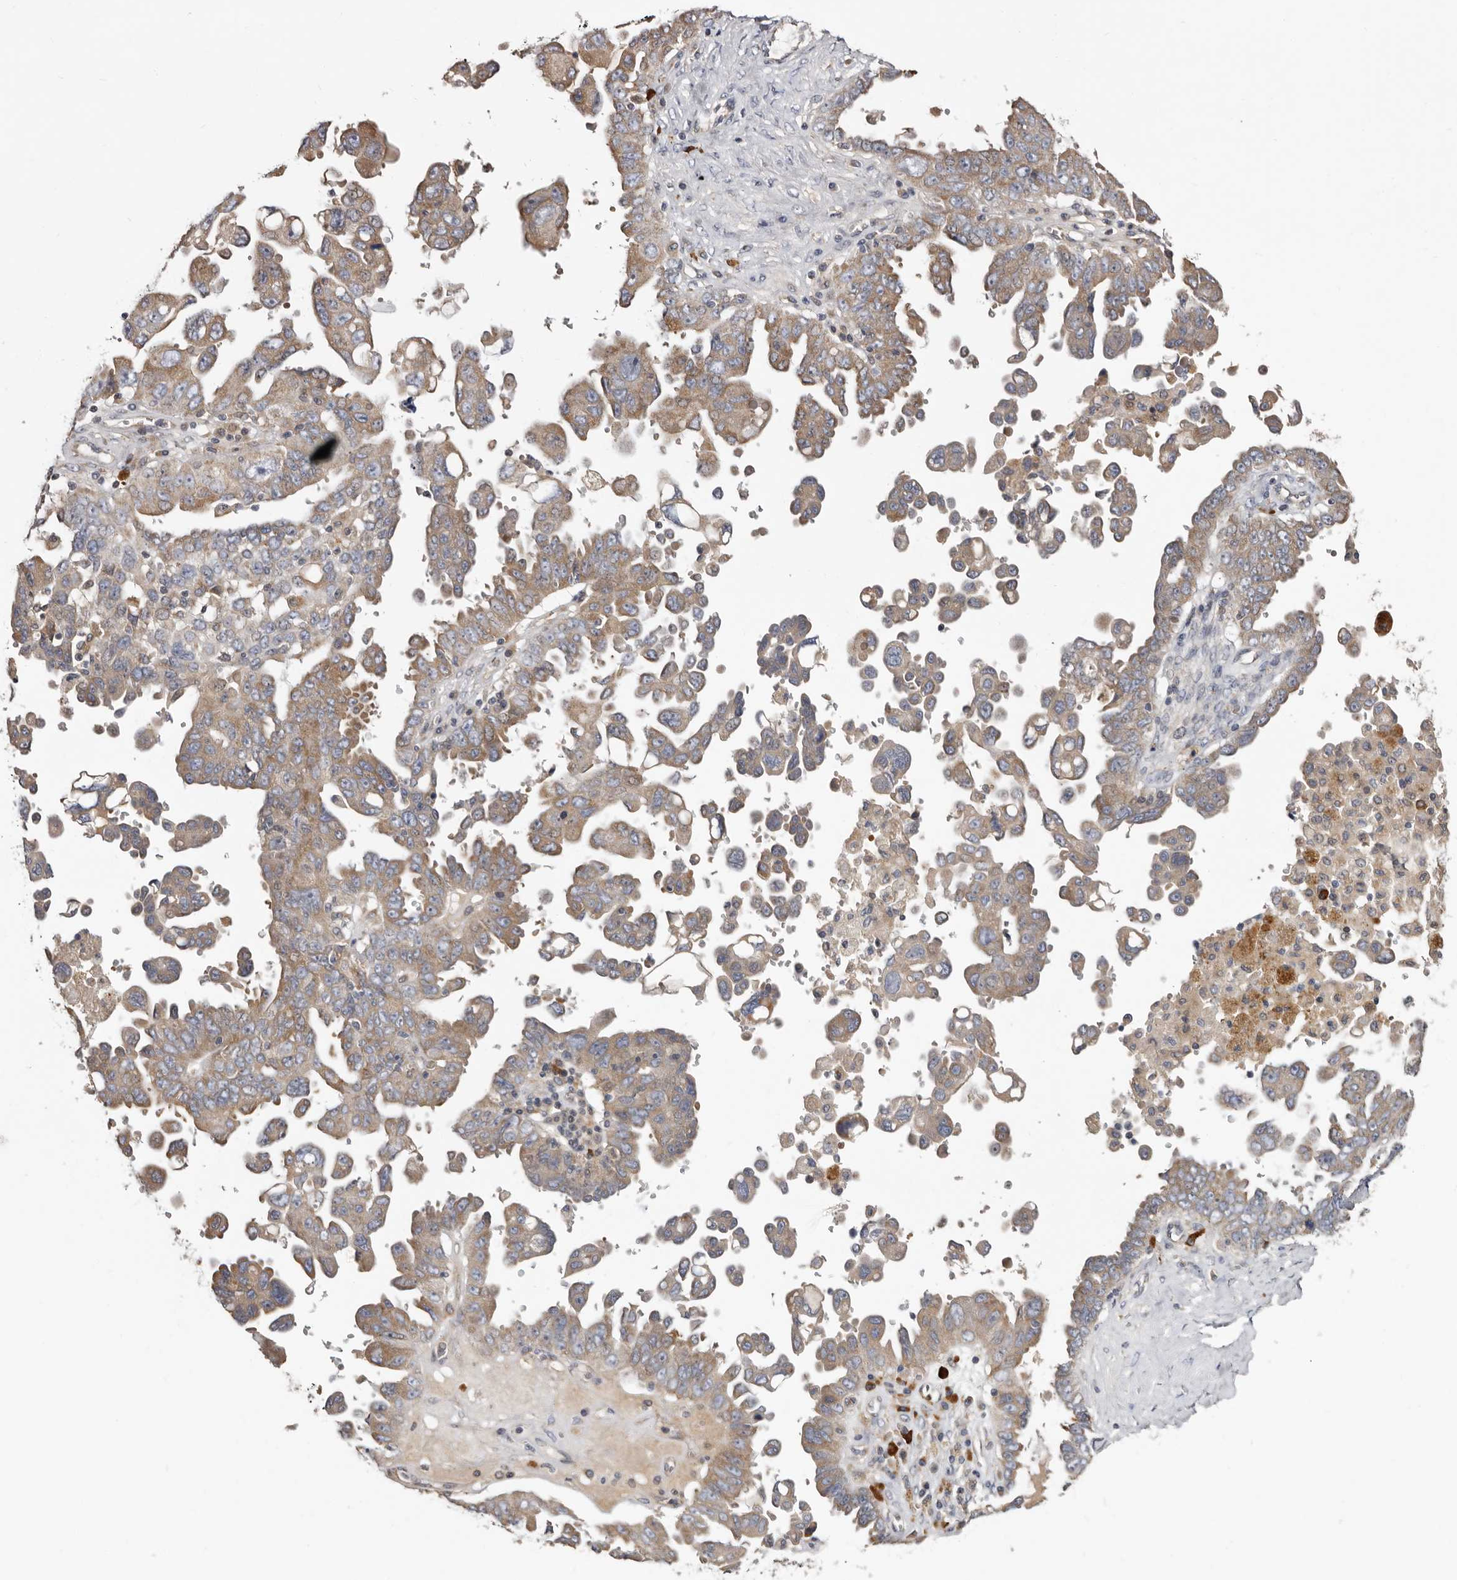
{"staining": {"intensity": "weak", "quantity": ">75%", "location": "cytoplasmic/membranous"}, "tissue": "ovarian cancer", "cell_type": "Tumor cells", "image_type": "cancer", "snomed": [{"axis": "morphology", "description": "Carcinoma, endometroid"}, {"axis": "topography", "description": "Ovary"}], "caption": "Endometroid carcinoma (ovarian) stained with immunohistochemistry (IHC) reveals weak cytoplasmic/membranous staining in about >75% of tumor cells. (Brightfield microscopy of DAB IHC at high magnification).", "gene": "ASIC5", "patient": {"sex": "female", "age": 62}}